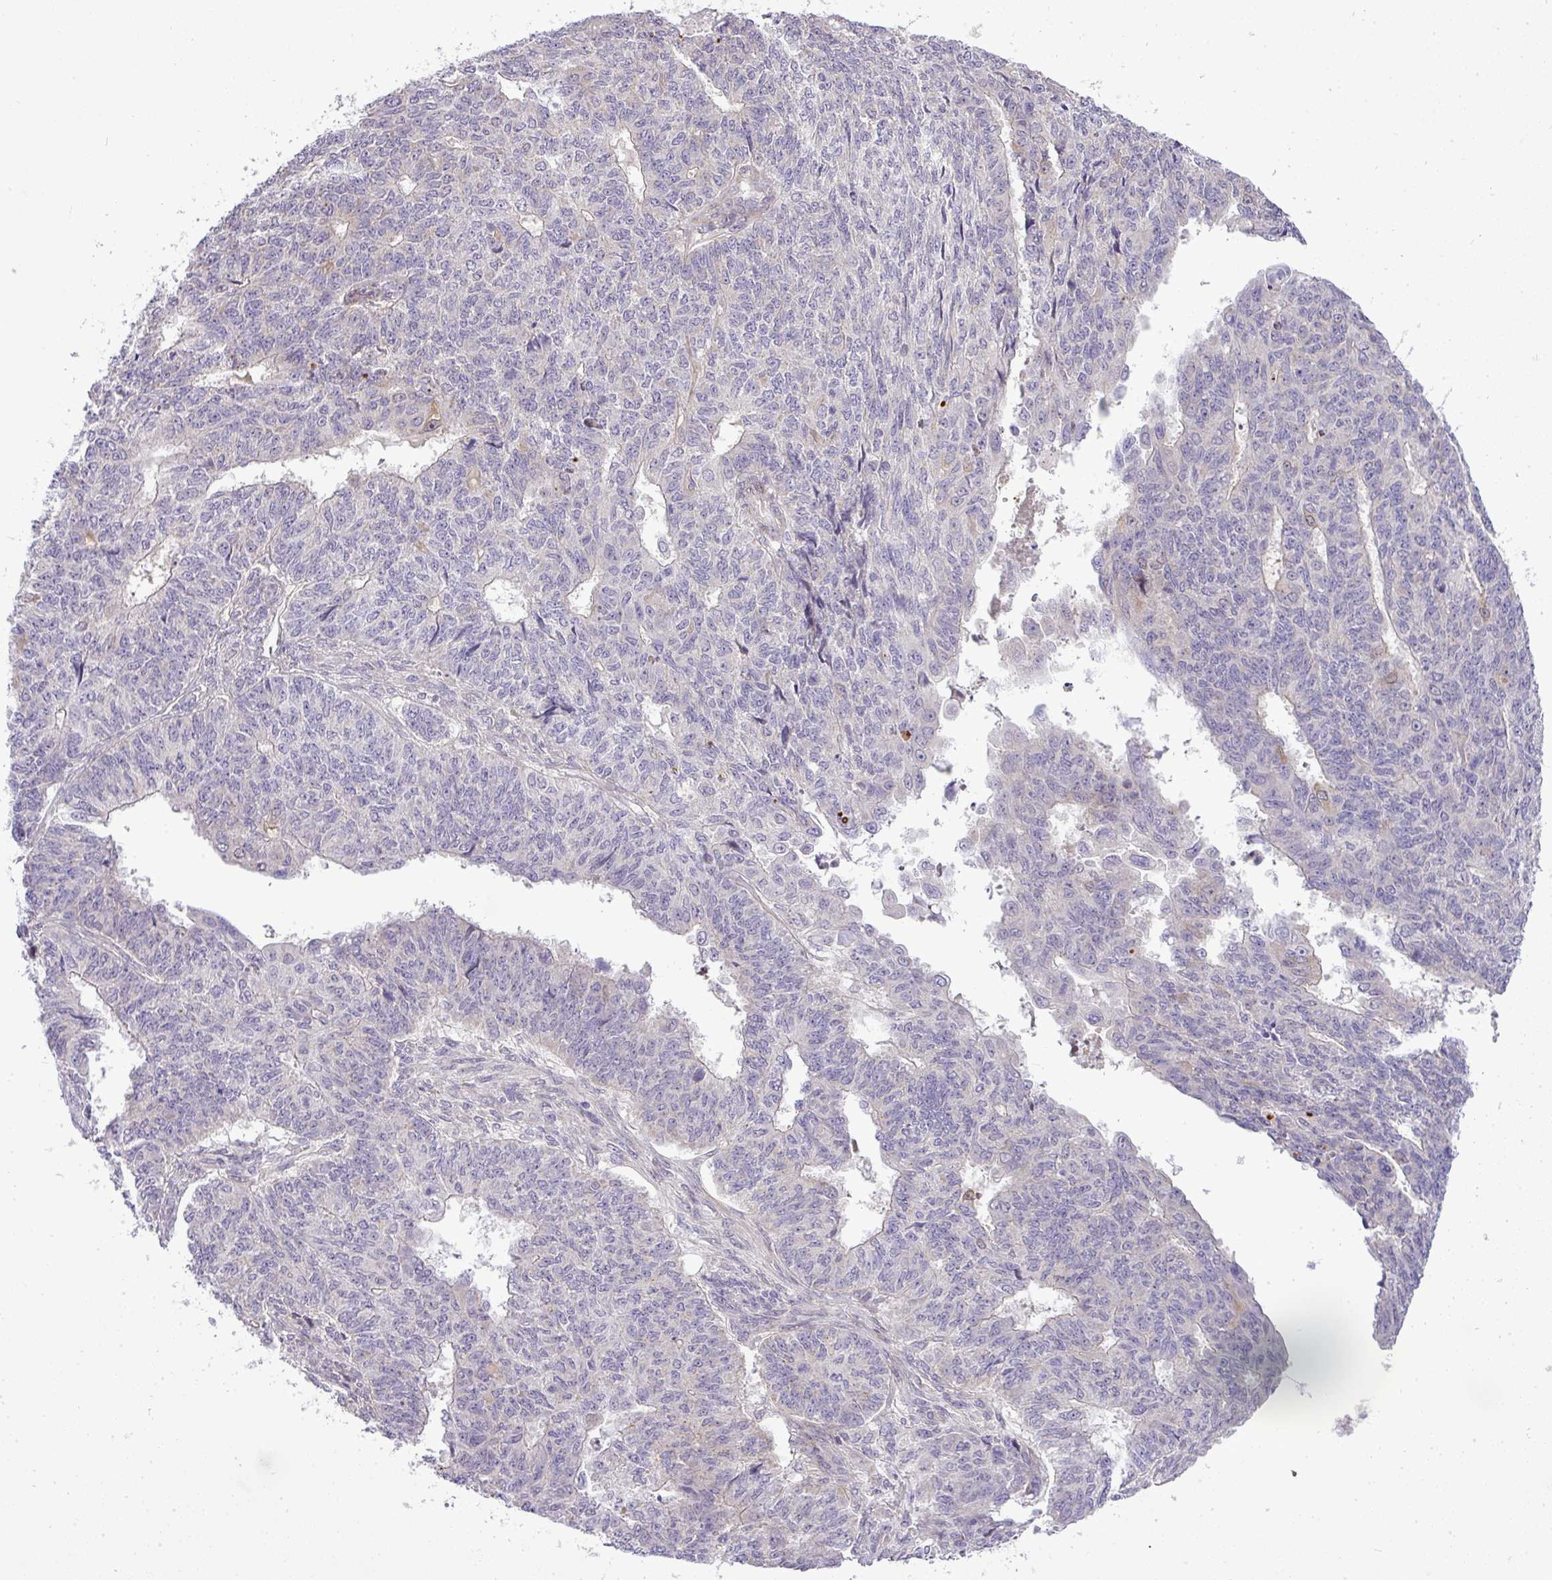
{"staining": {"intensity": "negative", "quantity": "none", "location": "none"}, "tissue": "endometrial cancer", "cell_type": "Tumor cells", "image_type": "cancer", "snomed": [{"axis": "morphology", "description": "Adenocarcinoma, NOS"}, {"axis": "topography", "description": "Endometrium"}], "caption": "A micrograph of endometrial cancer (adenocarcinoma) stained for a protein shows no brown staining in tumor cells.", "gene": "ZDHHC1", "patient": {"sex": "female", "age": 32}}